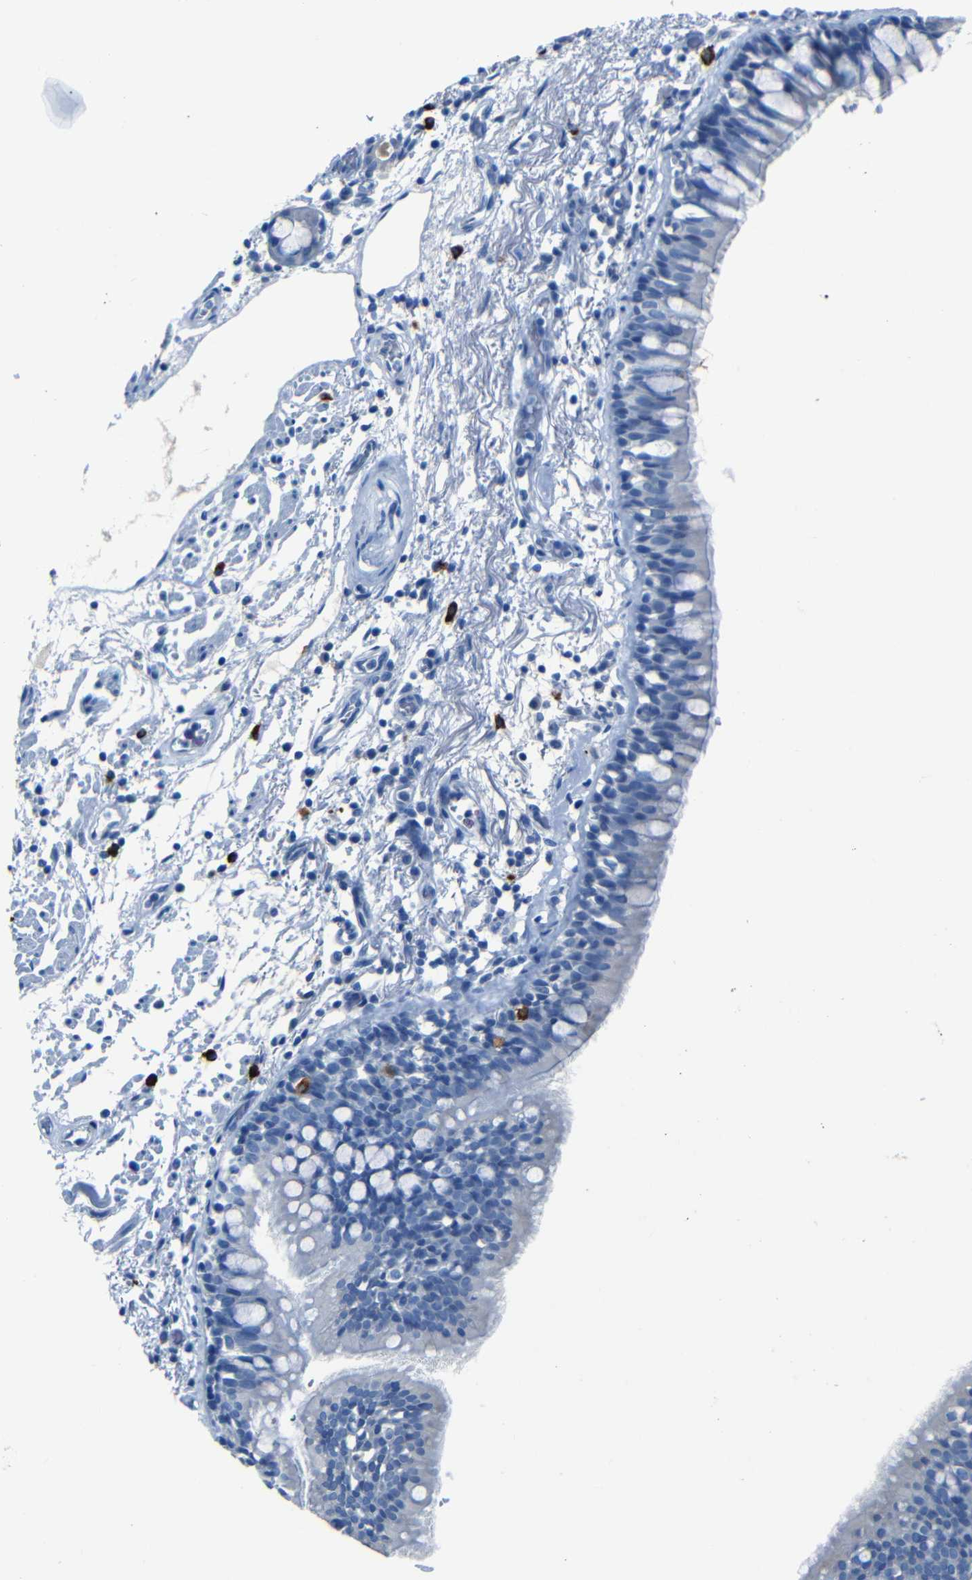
{"staining": {"intensity": "negative", "quantity": "none", "location": "none"}, "tissue": "bronchus", "cell_type": "Respiratory epithelial cells", "image_type": "normal", "snomed": [{"axis": "morphology", "description": "Normal tissue, NOS"}, {"axis": "morphology", "description": "Inflammation, NOS"}, {"axis": "topography", "description": "Cartilage tissue"}, {"axis": "topography", "description": "Bronchus"}], "caption": "Bronchus stained for a protein using immunohistochemistry (IHC) reveals no positivity respiratory epithelial cells.", "gene": "CLDN11", "patient": {"sex": "male", "age": 77}}